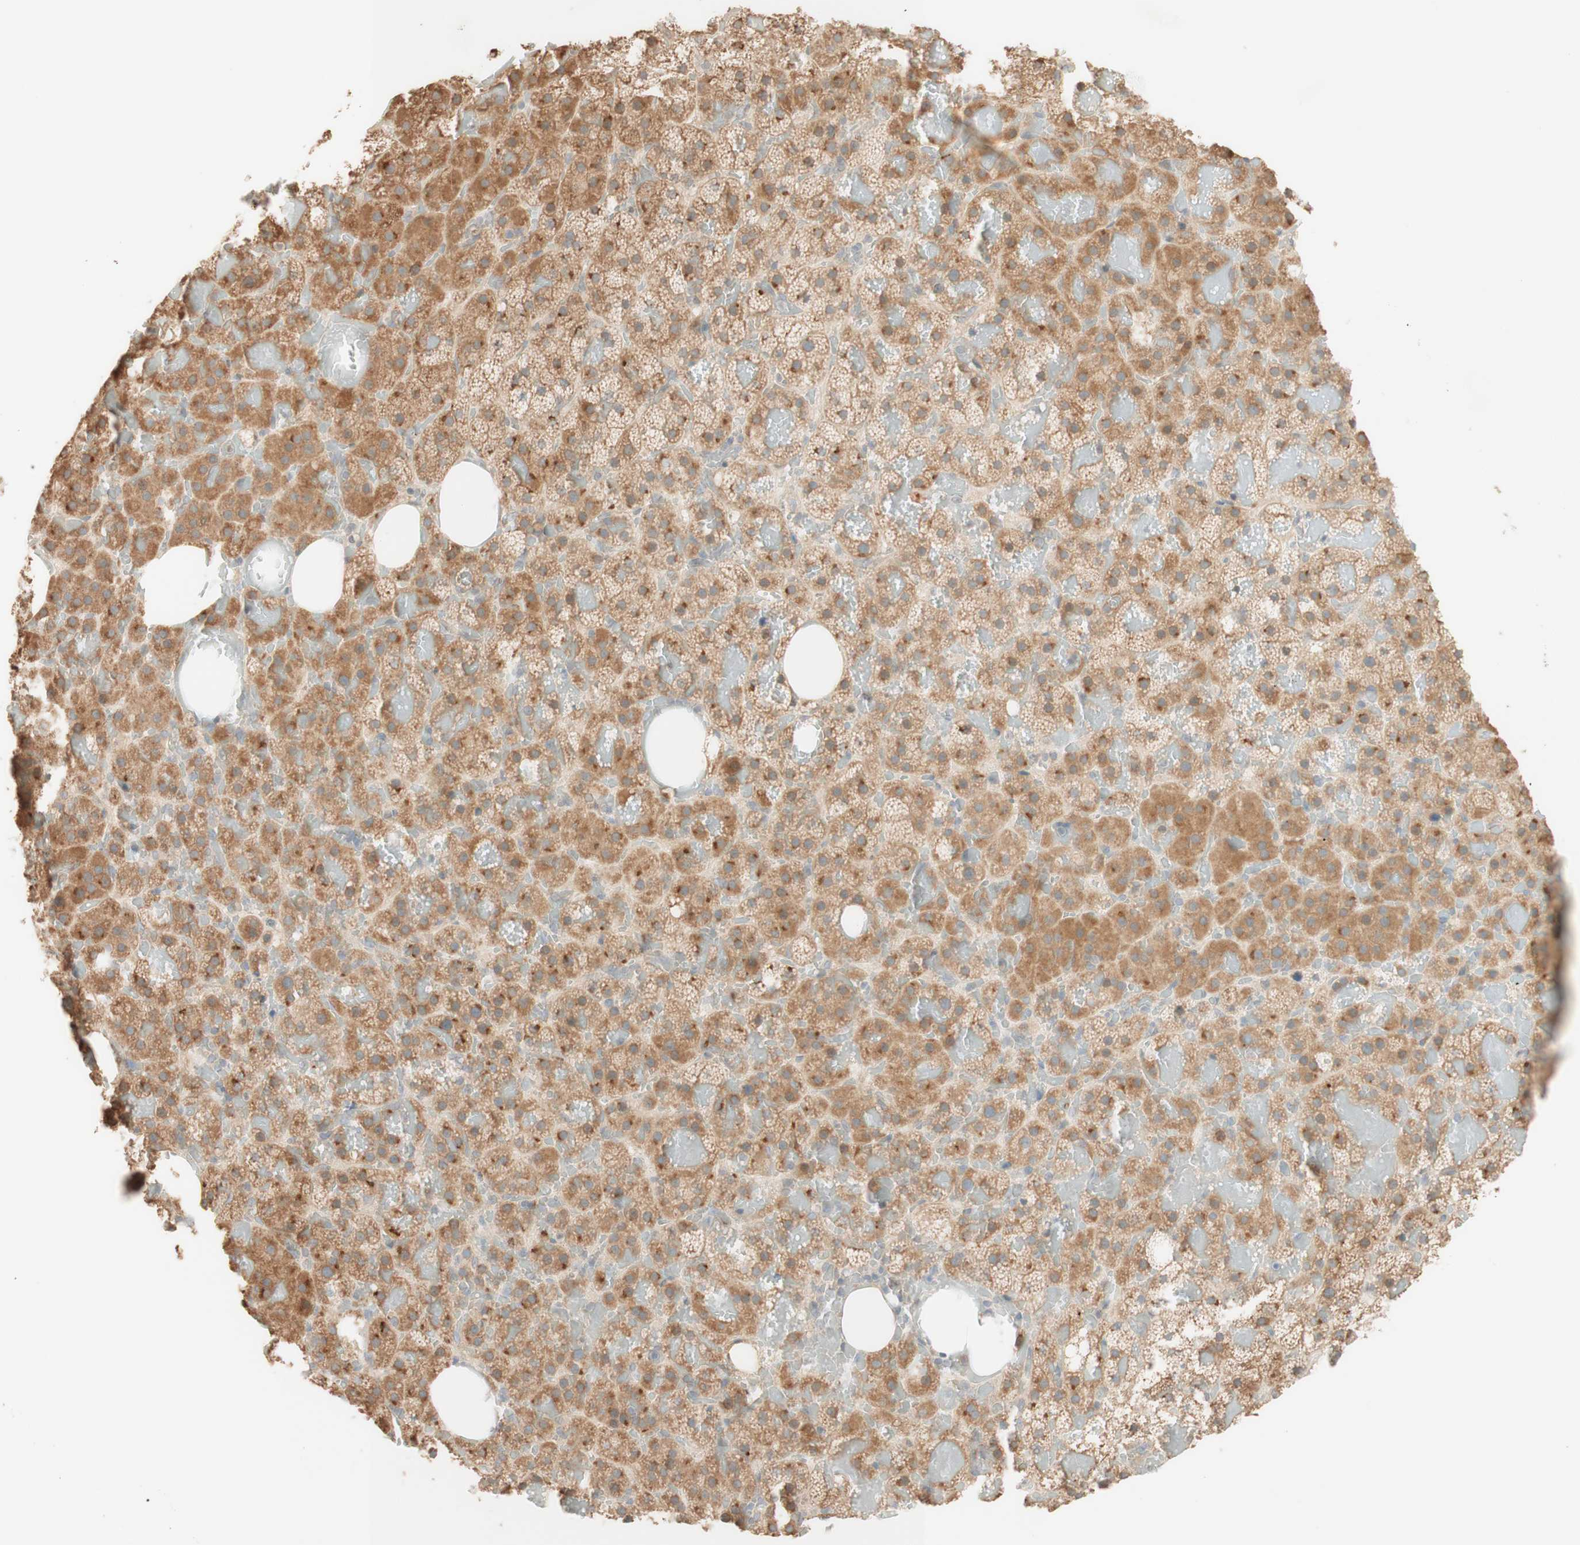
{"staining": {"intensity": "moderate", "quantity": ">75%", "location": "cytoplasmic/membranous"}, "tissue": "adrenal gland", "cell_type": "Glandular cells", "image_type": "normal", "snomed": [{"axis": "morphology", "description": "Normal tissue, NOS"}, {"axis": "topography", "description": "Adrenal gland"}], "caption": "Immunohistochemistry (IHC) histopathology image of normal human adrenal gland stained for a protein (brown), which reveals medium levels of moderate cytoplasmic/membranous staining in approximately >75% of glandular cells.", "gene": "CLCN2", "patient": {"sex": "female", "age": 59}}